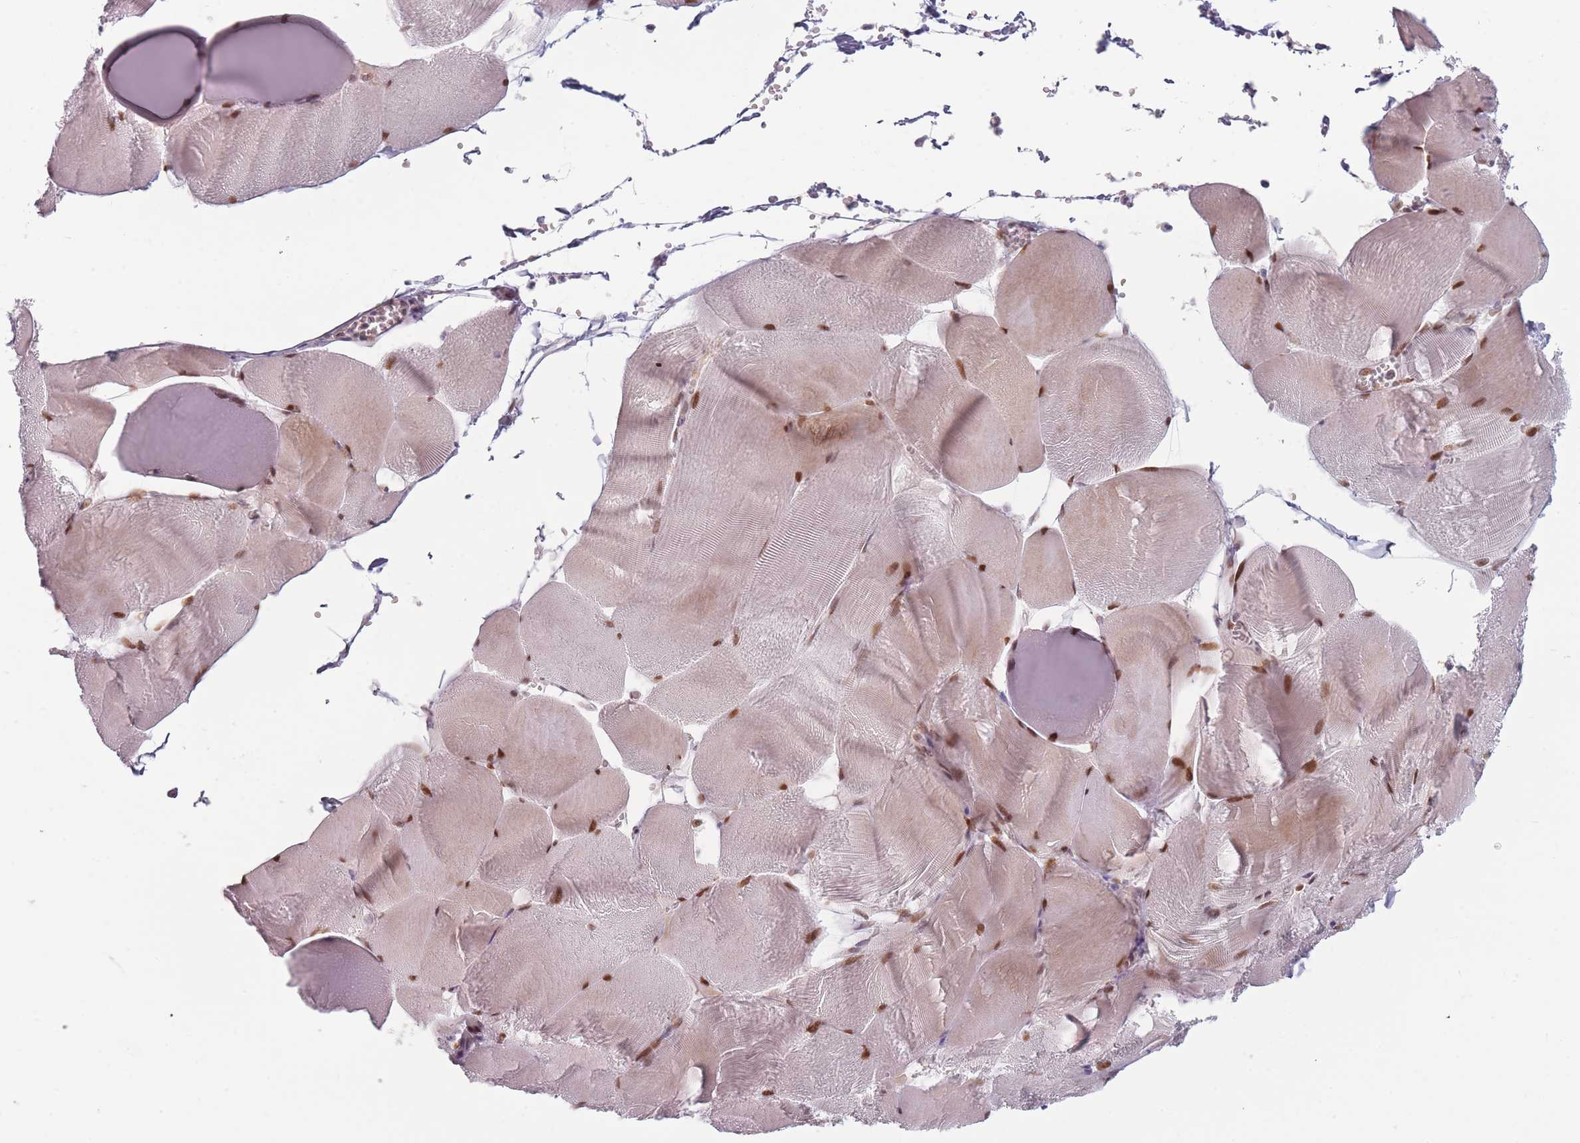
{"staining": {"intensity": "moderate", "quantity": ">75%", "location": "cytoplasmic/membranous,nuclear"}, "tissue": "skeletal muscle", "cell_type": "Myocytes", "image_type": "normal", "snomed": [{"axis": "morphology", "description": "Normal tissue, NOS"}, {"axis": "morphology", "description": "Basal cell carcinoma"}, {"axis": "topography", "description": "Skeletal muscle"}], "caption": "Approximately >75% of myocytes in benign human skeletal muscle display moderate cytoplasmic/membranous,nuclear protein staining as visualized by brown immunohistochemical staining.", "gene": "OR10C1", "patient": {"sex": "female", "age": 64}}